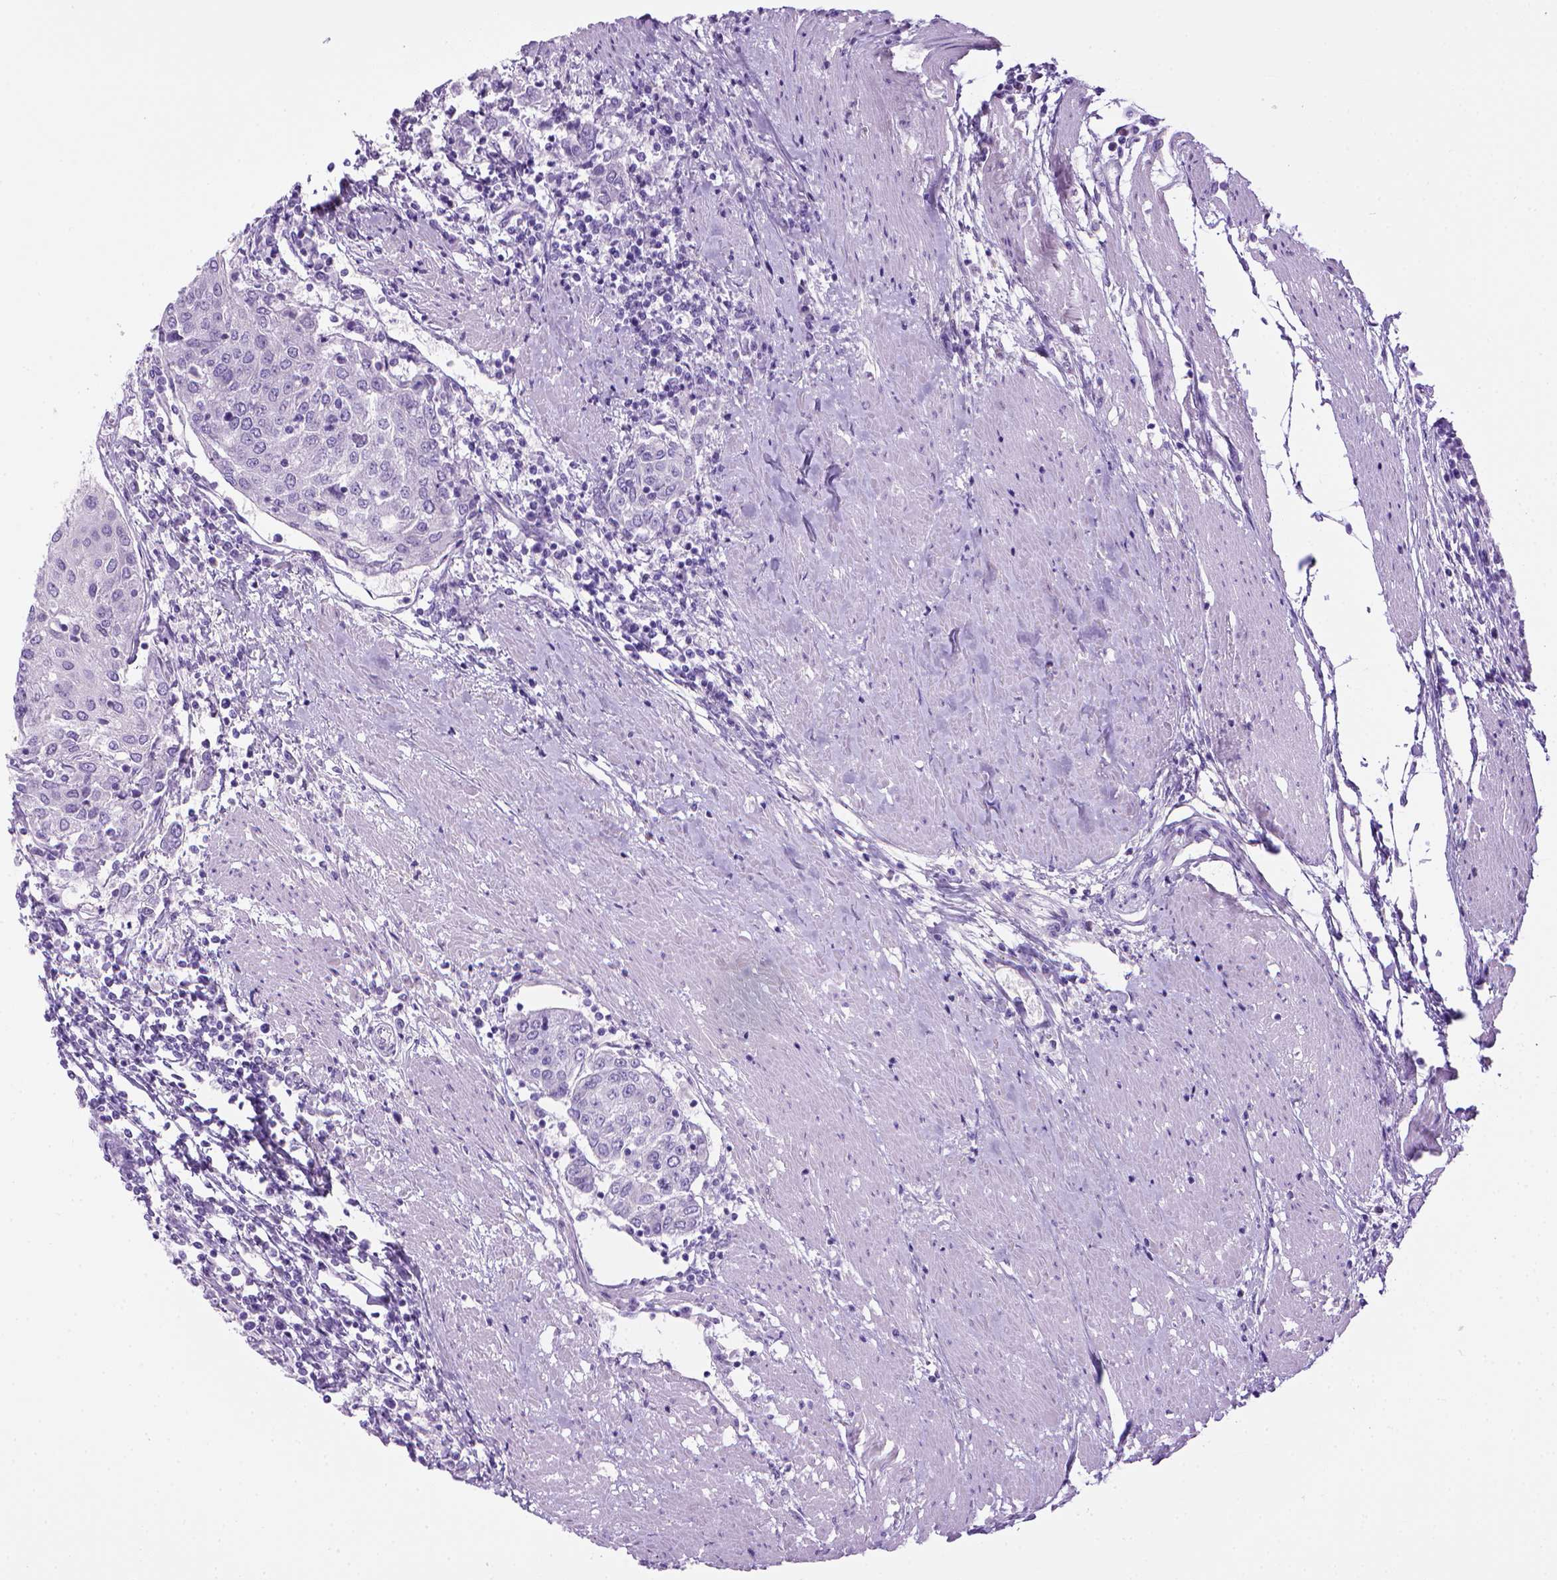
{"staining": {"intensity": "negative", "quantity": "none", "location": "none"}, "tissue": "urothelial cancer", "cell_type": "Tumor cells", "image_type": "cancer", "snomed": [{"axis": "morphology", "description": "Urothelial carcinoma, High grade"}, {"axis": "topography", "description": "Urinary bladder"}], "caption": "This is a histopathology image of immunohistochemistry staining of urothelial cancer, which shows no positivity in tumor cells.", "gene": "SGCG", "patient": {"sex": "female", "age": 85}}